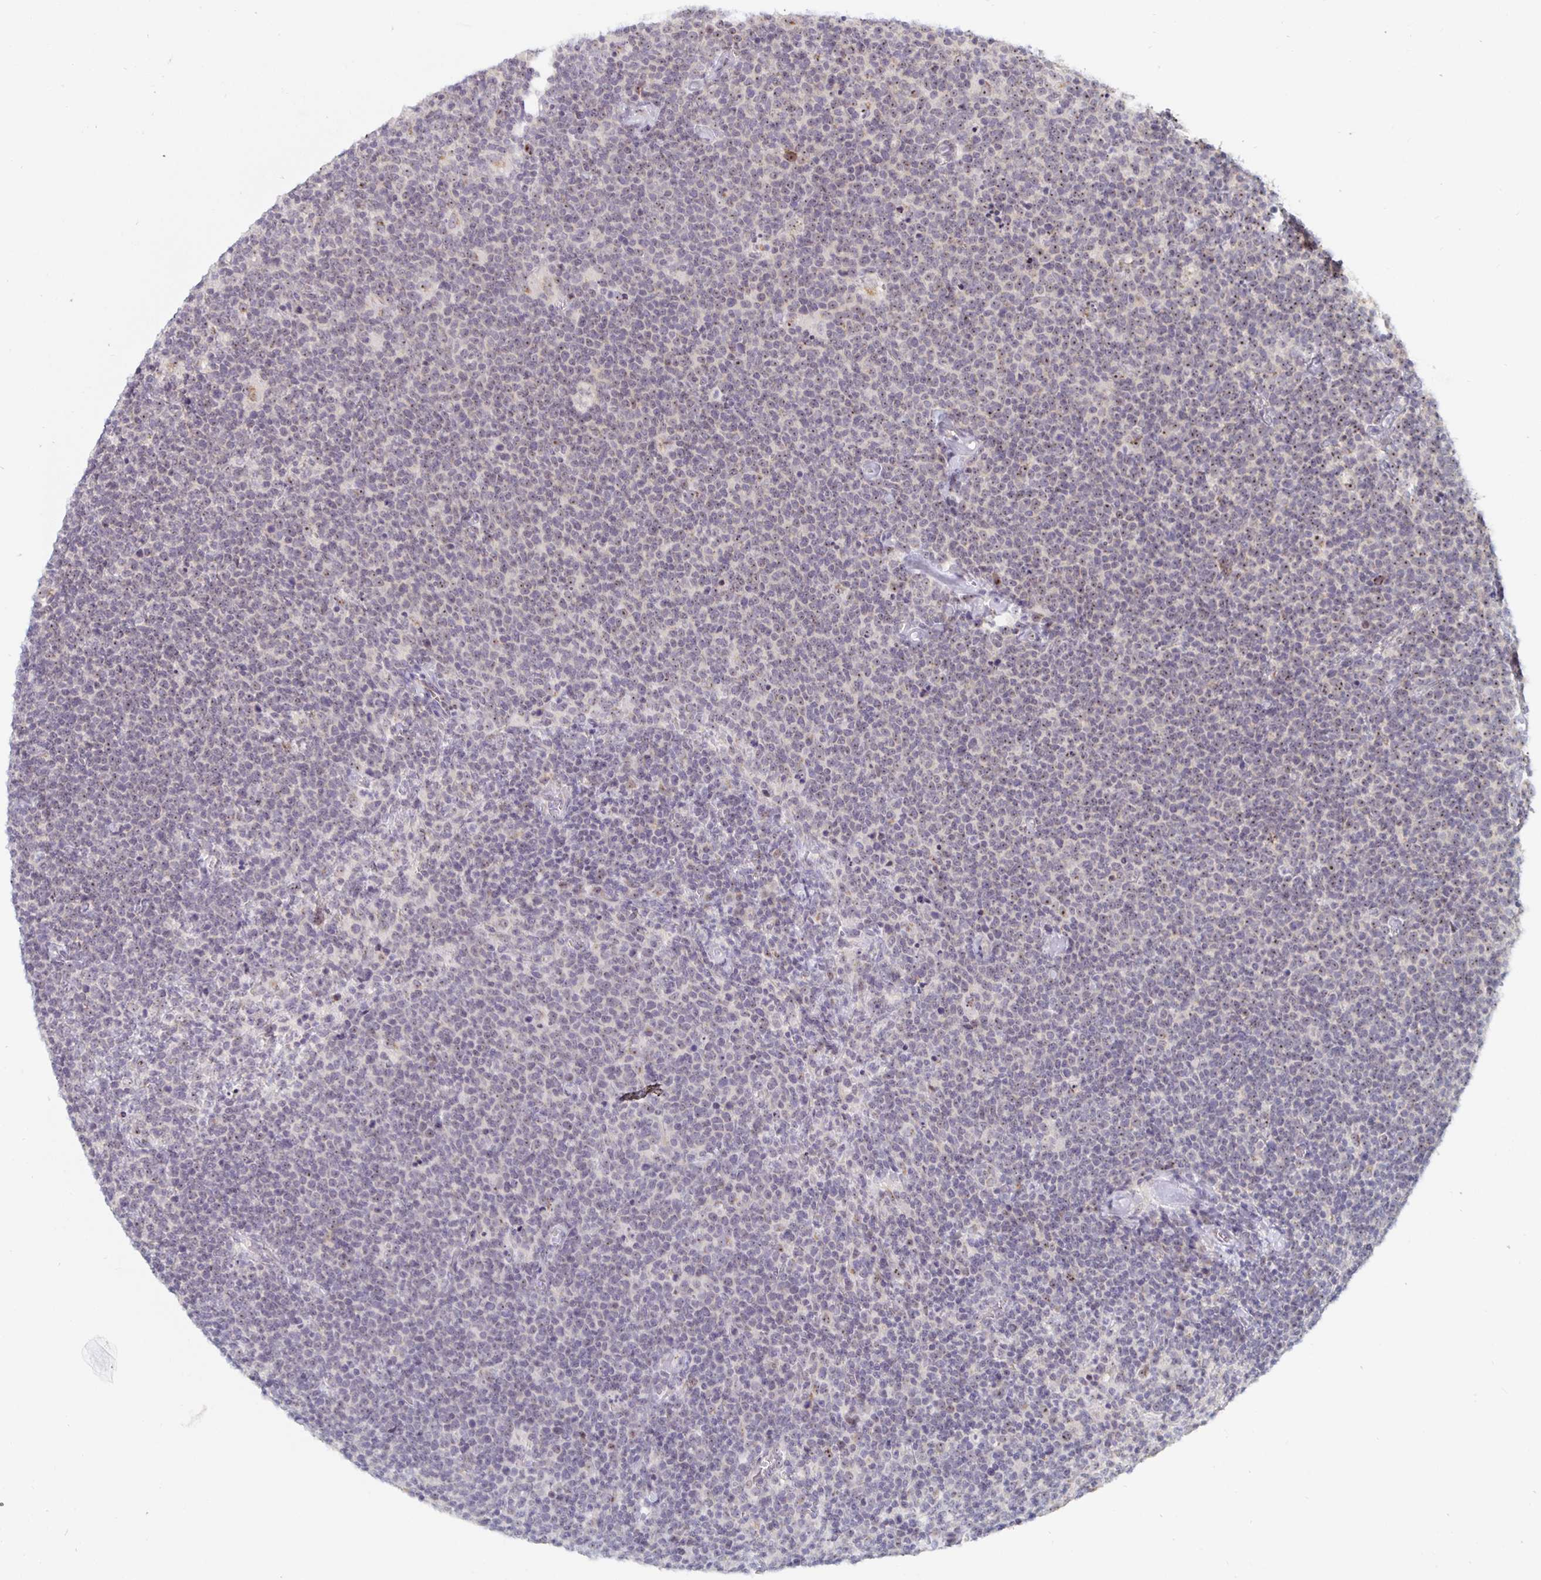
{"staining": {"intensity": "weak", "quantity": "25%-75%", "location": "nuclear"}, "tissue": "lymphoma", "cell_type": "Tumor cells", "image_type": "cancer", "snomed": [{"axis": "morphology", "description": "Malignant lymphoma, non-Hodgkin's type, High grade"}, {"axis": "topography", "description": "Lymph node"}], "caption": "Immunohistochemistry (DAB) staining of human malignant lymphoma, non-Hodgkin's type (high-grade) exhibits weak nuclear protein expression in about 25%-75% of tumor cells.", "gene": "NUP85", "patient": {"sex": "male", "age": 61}}